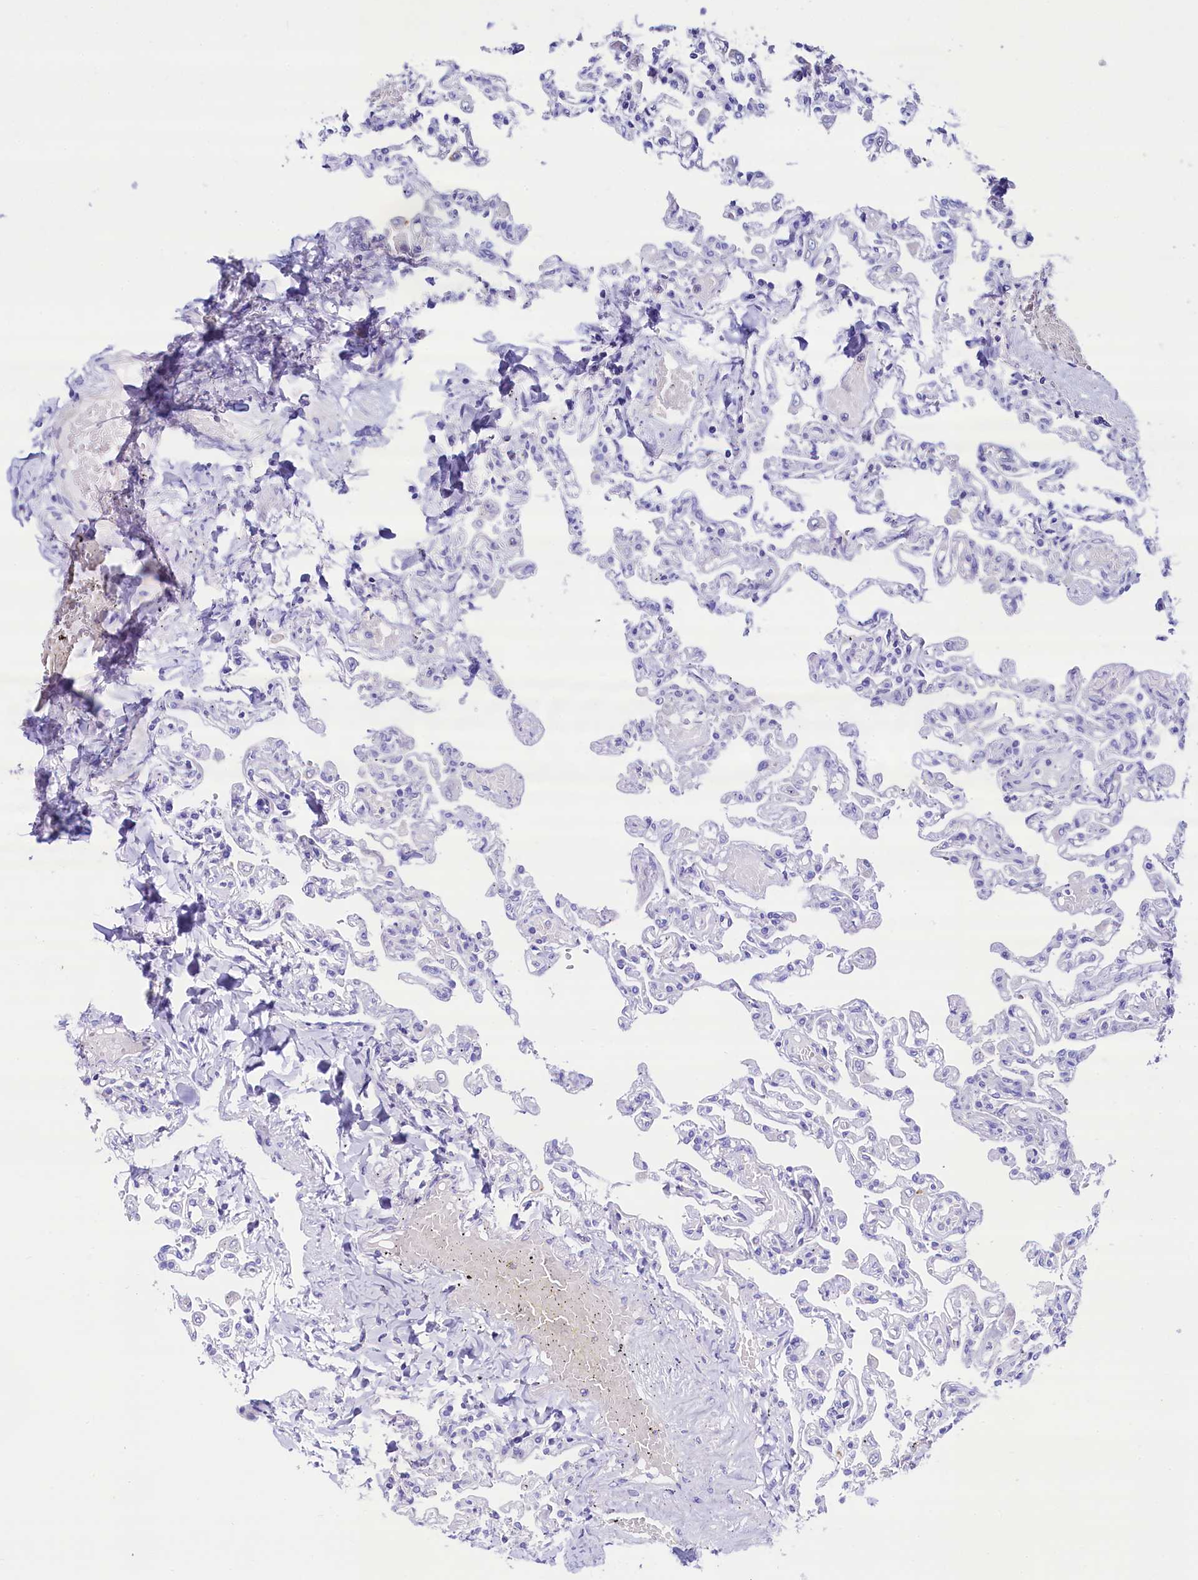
{"staining": {"intensity": "negative", "quantity": "none", "location": "none"}, "tissue": "lung", "cell_type": "Alveolar cells", "image_type": "normal", "snomed": [{"axis": "morphology", "description": "Normal tissue, NOS"}, {"axis": "topography", "description": "Lung"}], "caption": "High magnification brightfield microscopy of unremarkable lung stained with DAB (3,3'-diaminobenzidine) (brown) and counterstained with hematoxylin (blue): alveolar cells show no significant staining.", "gene": "RBP3", "patient": {"sex": "male", "age": 21}}